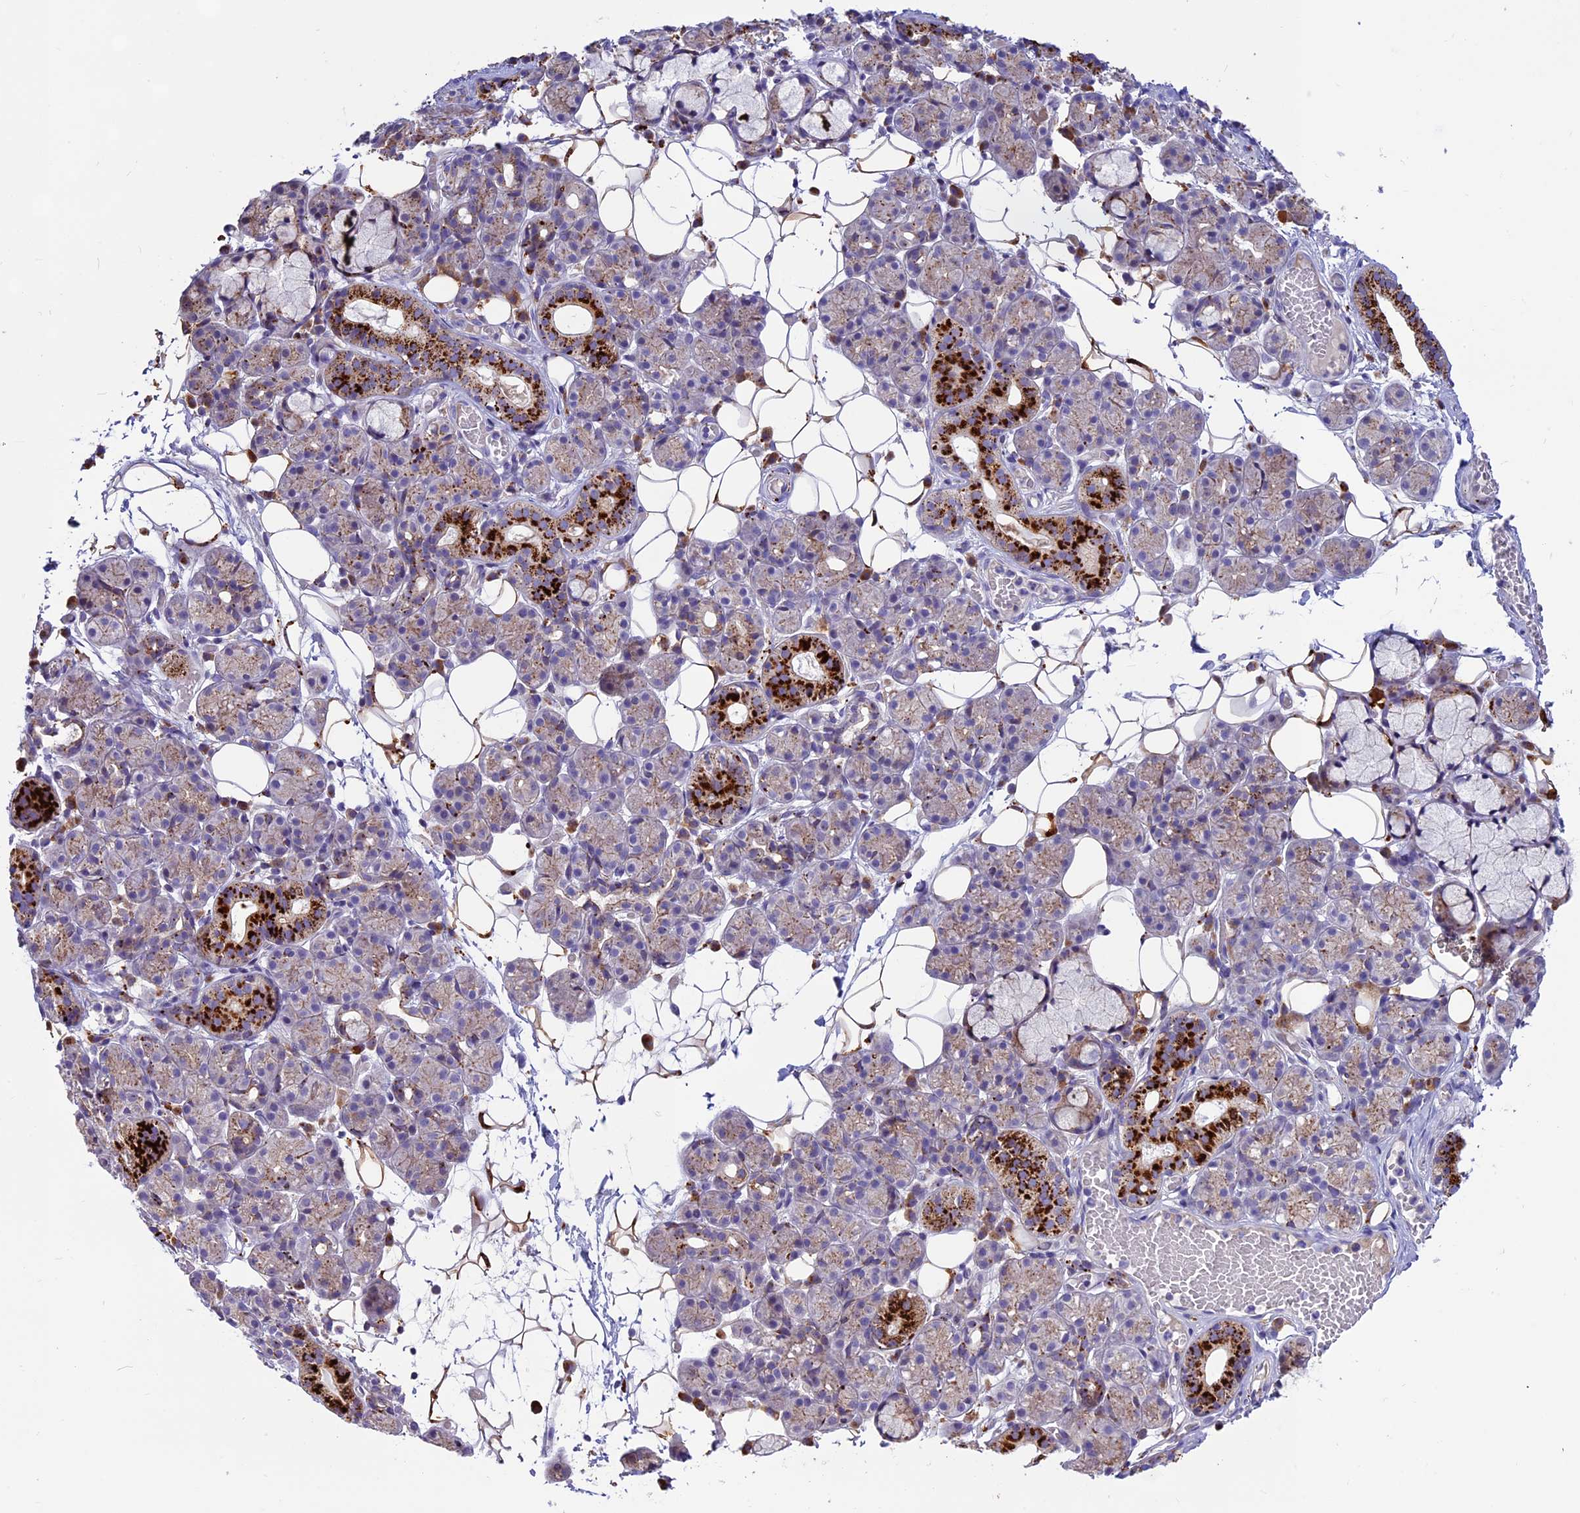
{"staining": {"intensity": "strong", "quantity": "<25%", "location": "cytoplasmic/membranous"}, "tissue": "salivary gland", "cell_type": "Glandular cells", "image_type": "normal", "snomed": [{"axis": "morphology", "description": "Normal tissue, NOS"}, {"axis": "topography", "description": "Salivary gland"}], "caption": "Immunohistochemical staining of normal human salivary gland demonstrates <25% levels of strong cytoplasmic/membranous protein expression in about <25% of glandular cells. (IHC, brightfield microscopy, high magnification).", "gene": "THRSP", "patient": {"sex": "male", "age": 63}}